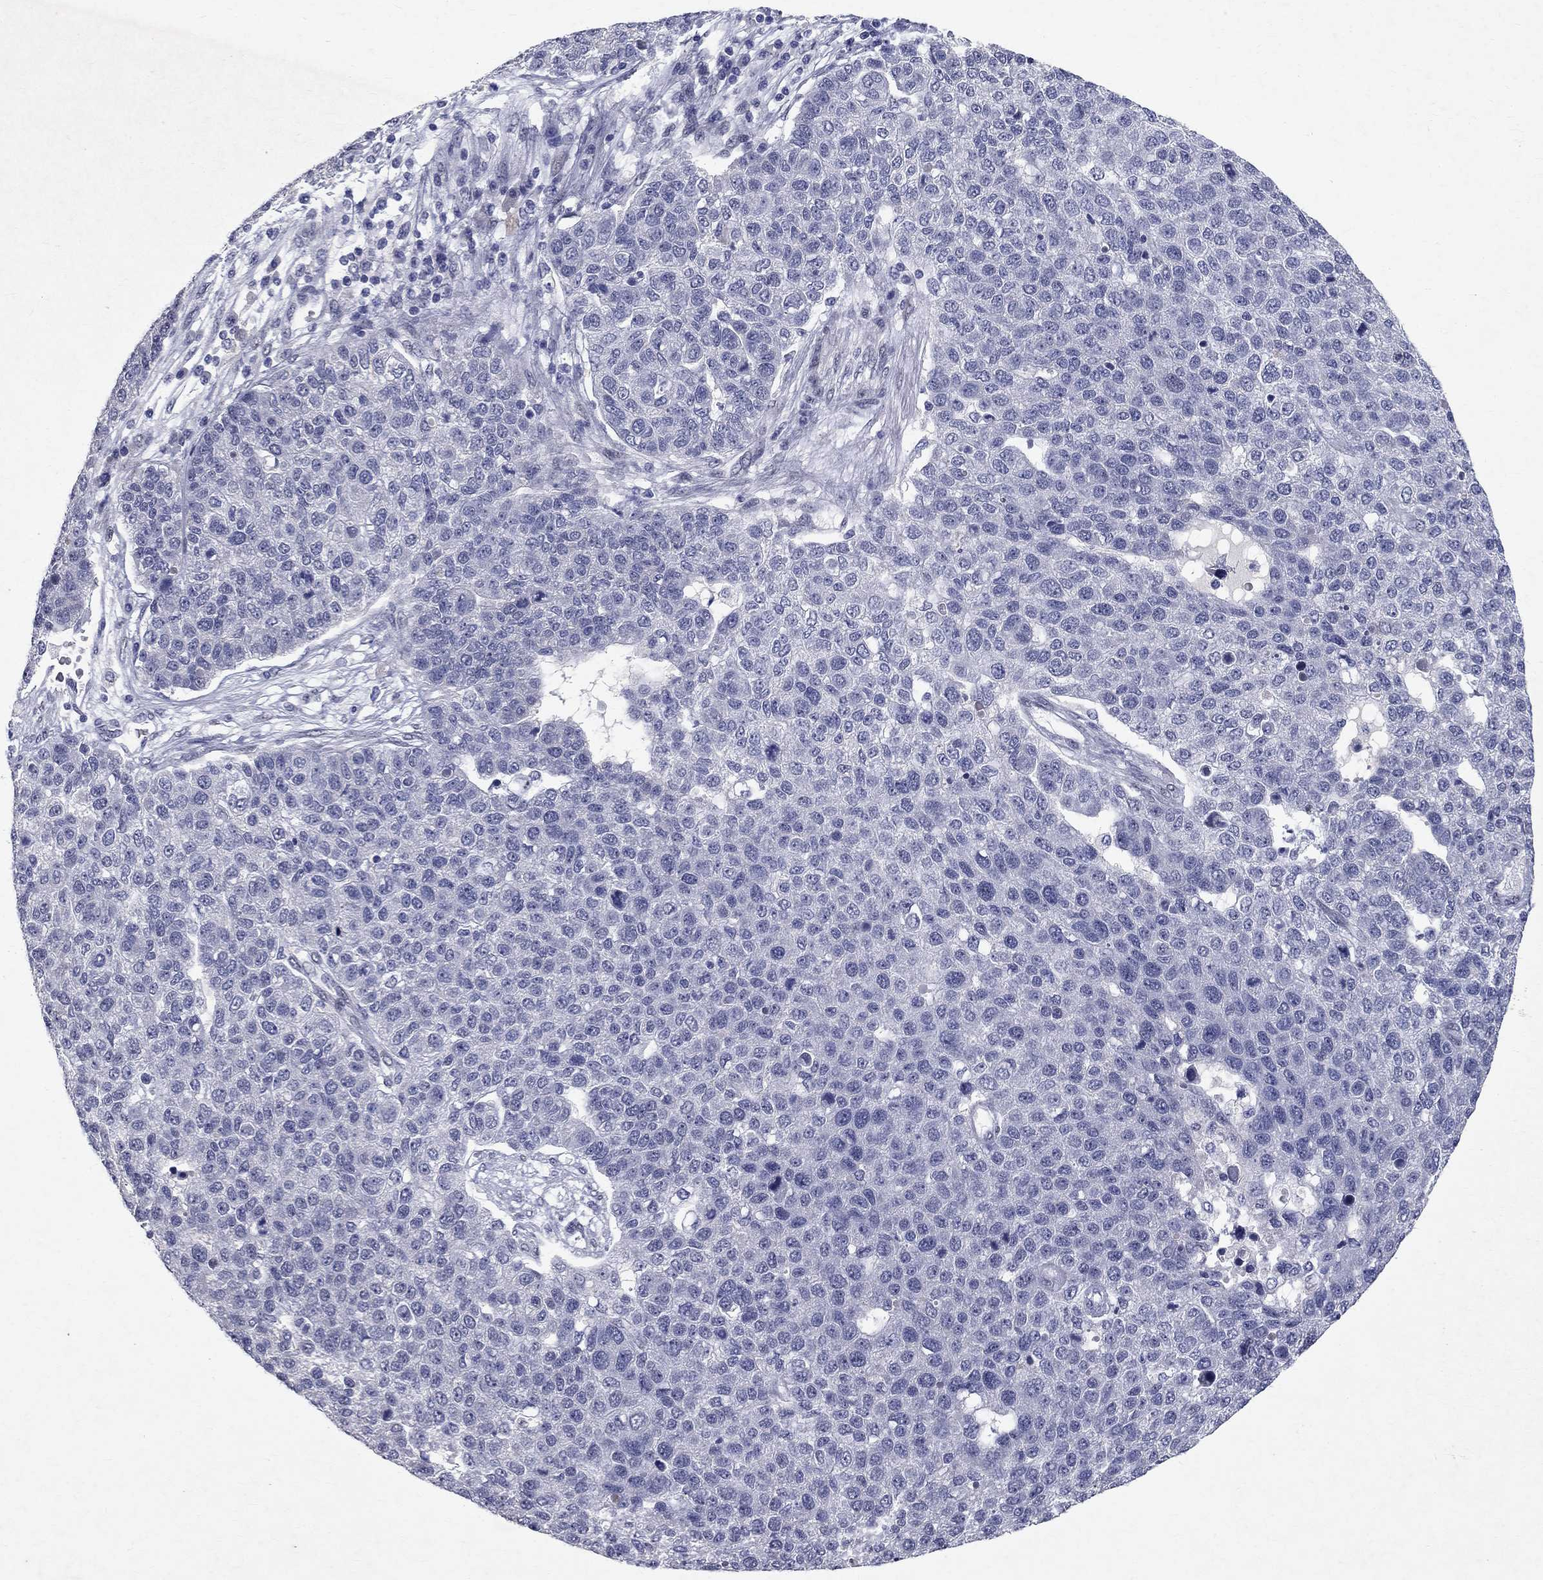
{"staining": {"intensity": "negative", "quantity": "none", "location": "none"}, "tissue": "pancreatic cancer", "cell_type": "Tumor cells", "image_type": "cancer", "snomed": [{"axis": "morphology", "description": "Adenocarcinoma, NOS"}, {"axis": "topography", "description": "Pancreas"}], "caption": "Human pancreatic cancer stained for a protein using immunohistochemistry (IHC) reveals no positivity in tumor cells.", "gene": "RBFOX1", "patient": {"sex": "female", "age": 61}}